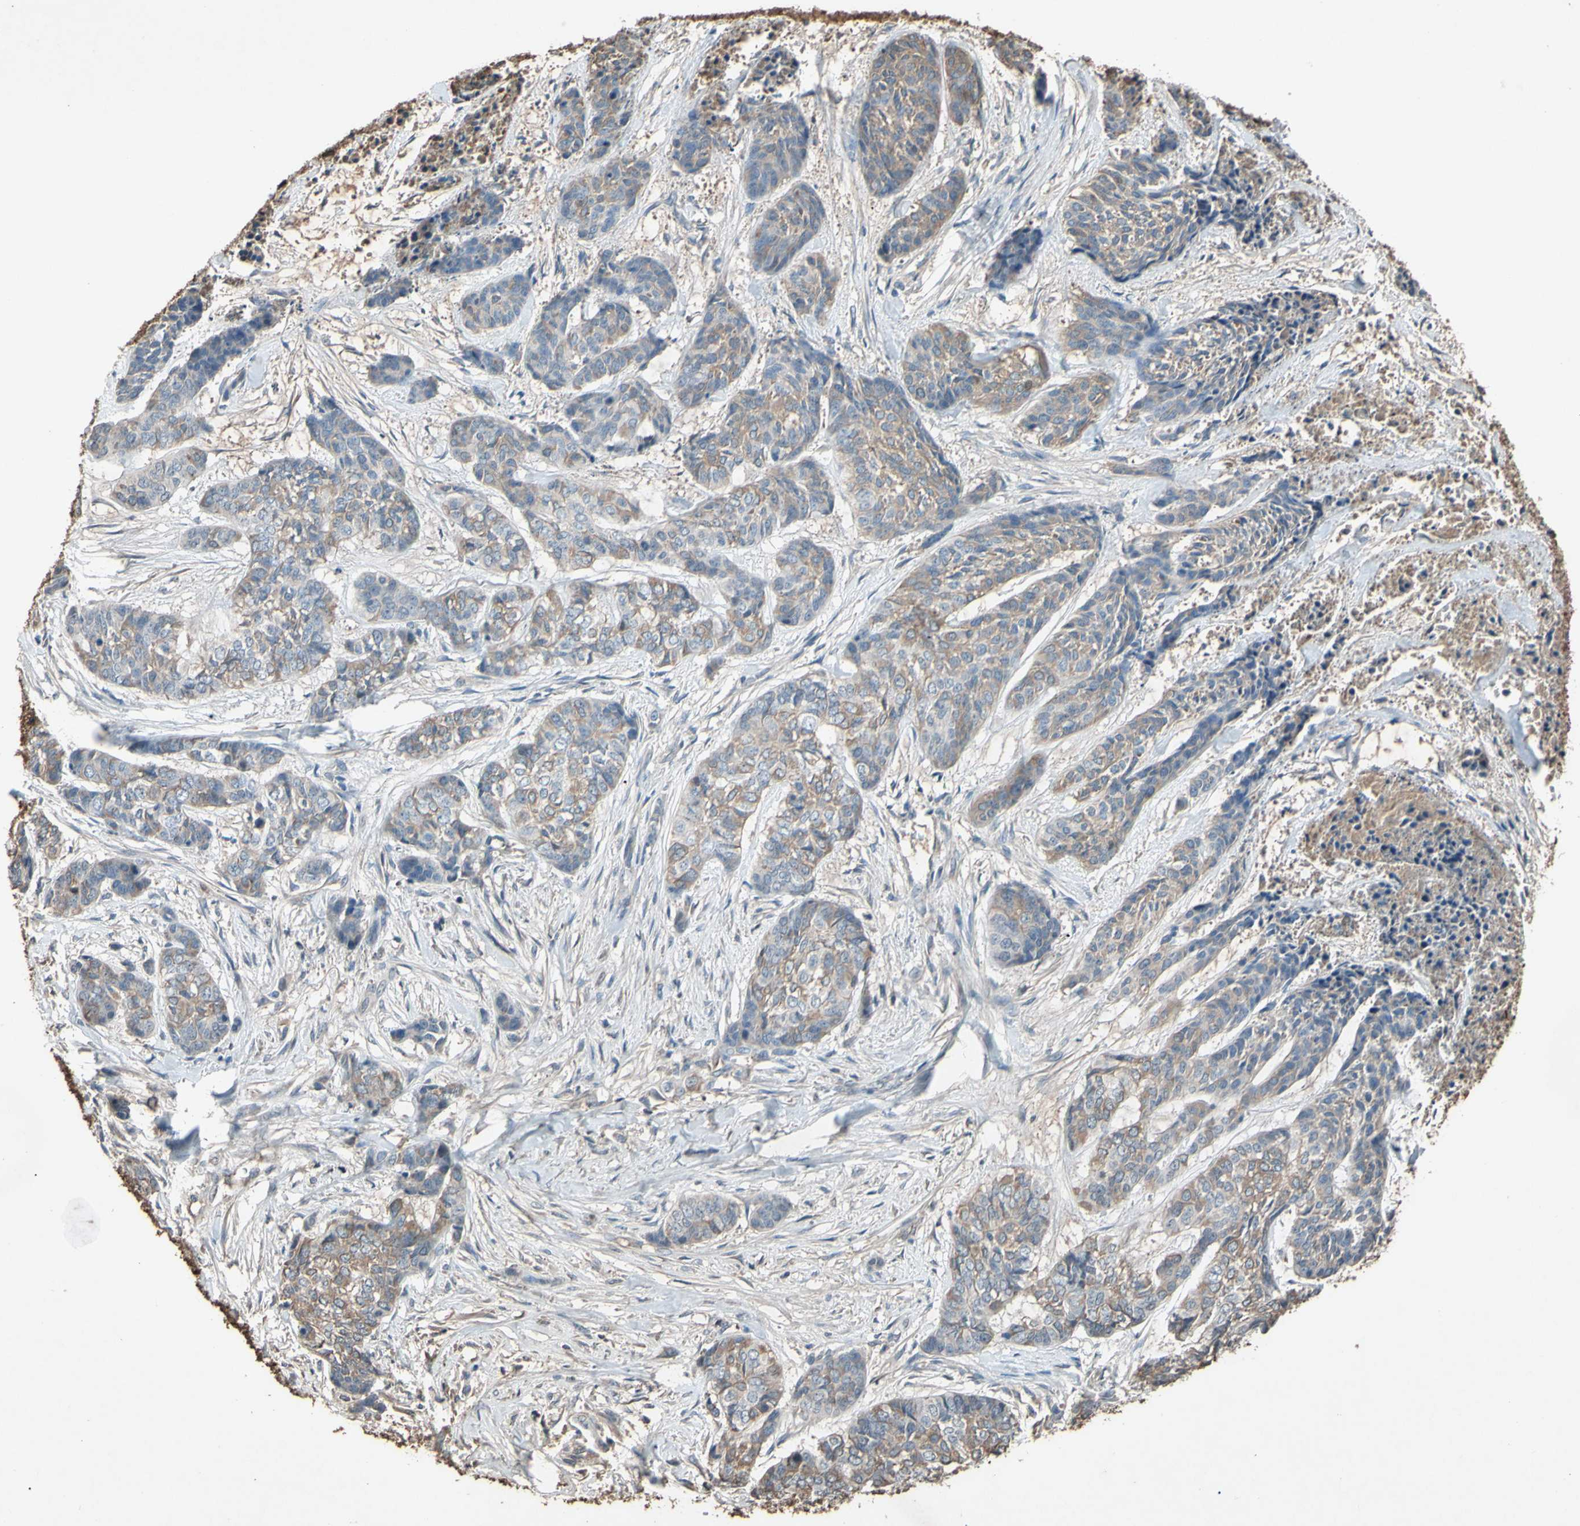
{"staining": {"intensity": "moderate", "quantity": "25%-75%", "location": "cytoplasmic/membranous"}, "tissue": "skin cancer", "cell_type": "Tumor cells", "image_type": "cancer", "snomed": [{"axis": "morphology", "description": "Basal cell carcinoma"}, {"axis": "topography", "description": "Skin"}], "caption": "IHC (DAB) staining of skin basal cell carcinoma demonstrates moderate cytoplasmic/membranous protein positivity in approximately 25%-75% of tumor cells.", "gene": "PTGDS", "patient": {"sex": "female", "age": 64}}